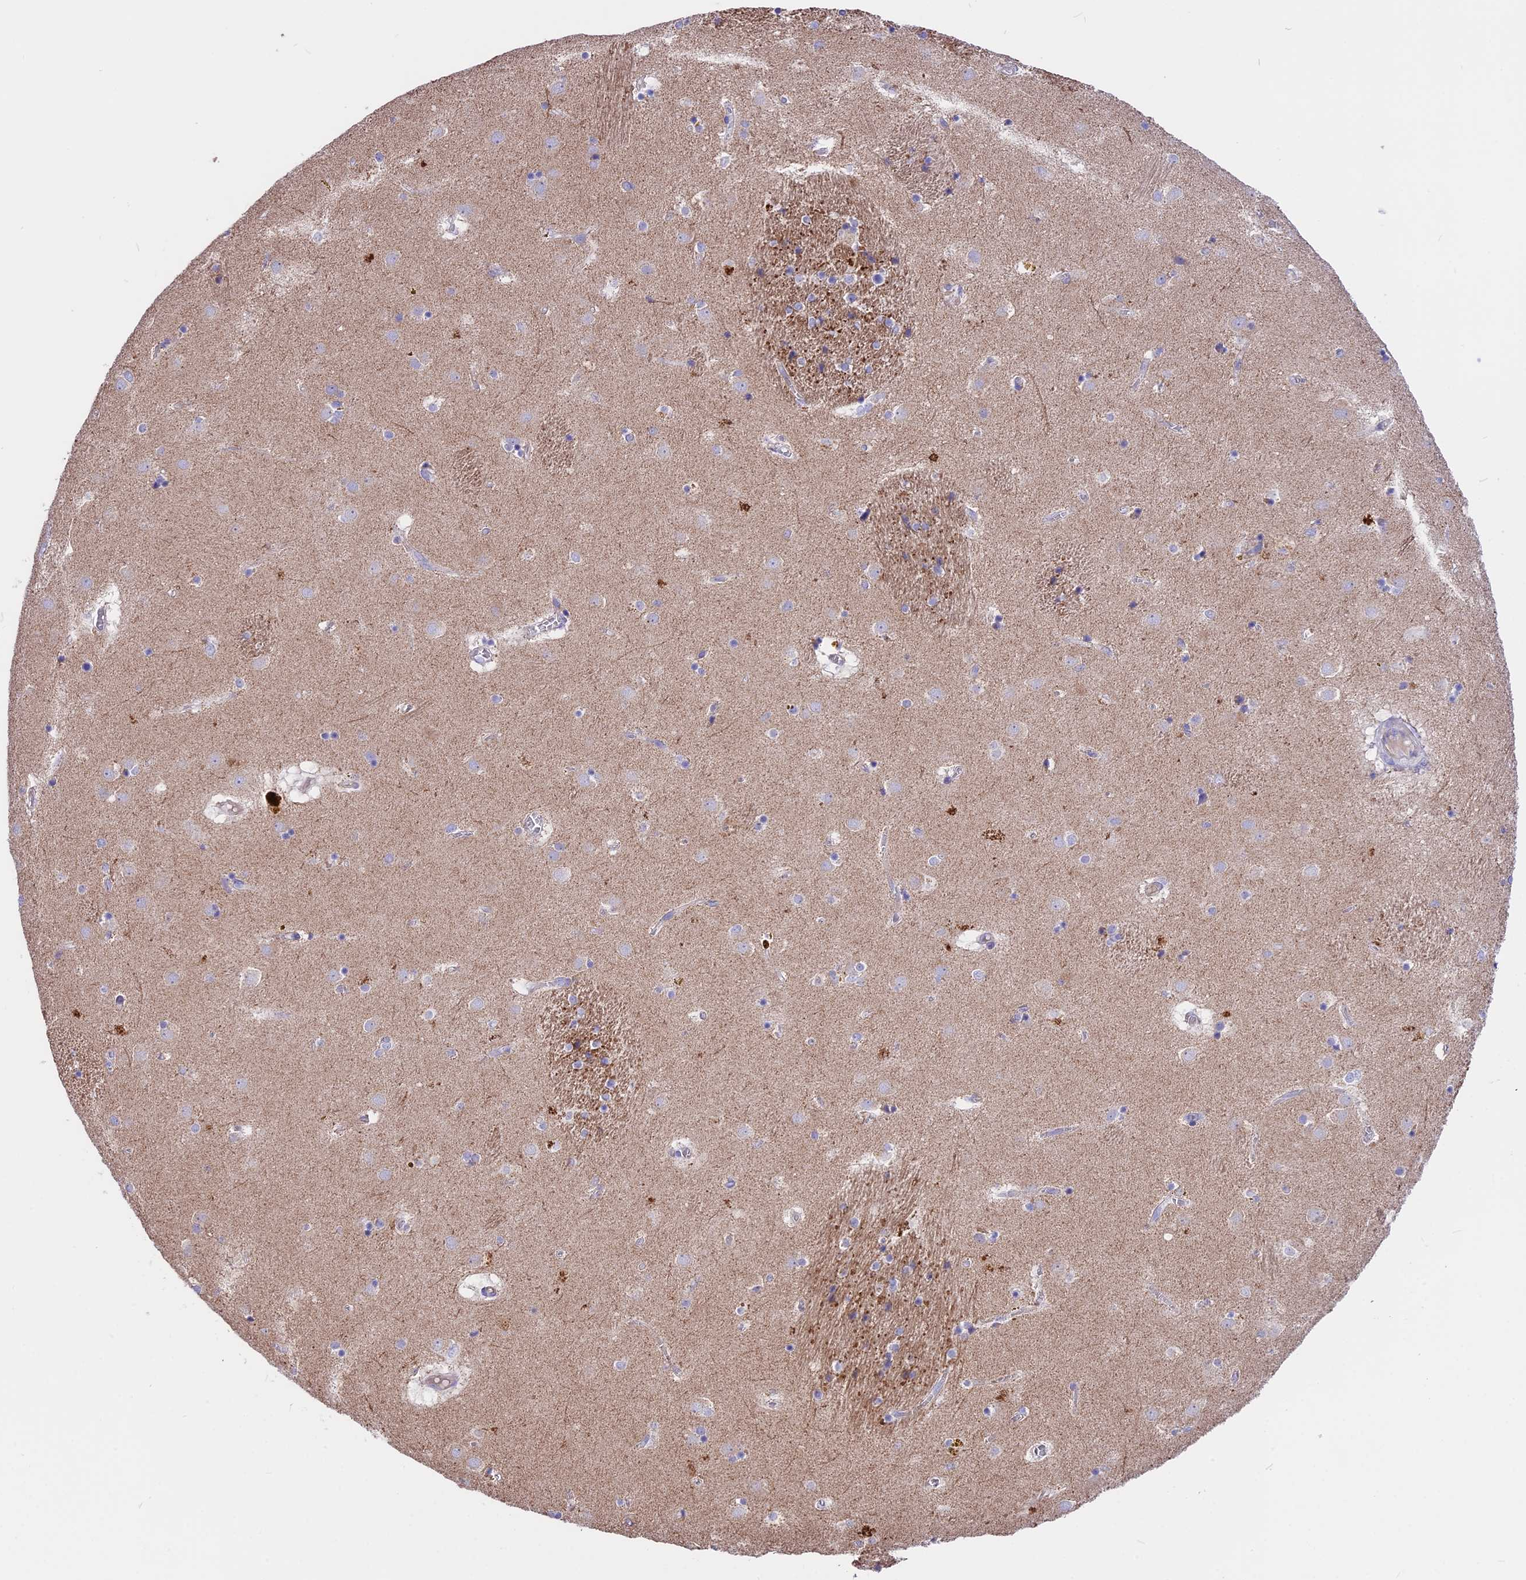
{"staining": {"intensity": "negative", "quantity": "none", "location": "none"}, "tissue": "caudate", "cell_type": "Glial cells", "image_type": "normal", "snomed": [{"axis": "morphology", "description": "Normal tissue, NOS"}, {"axis": "topography", "description": "Lateral ventricle wall"}], "caption": "The photomicrograph demonstrates no significant staining in glial cells of caudate.", "gene": "TMEM138", "patient": {"sex": "male", "age": 70}}